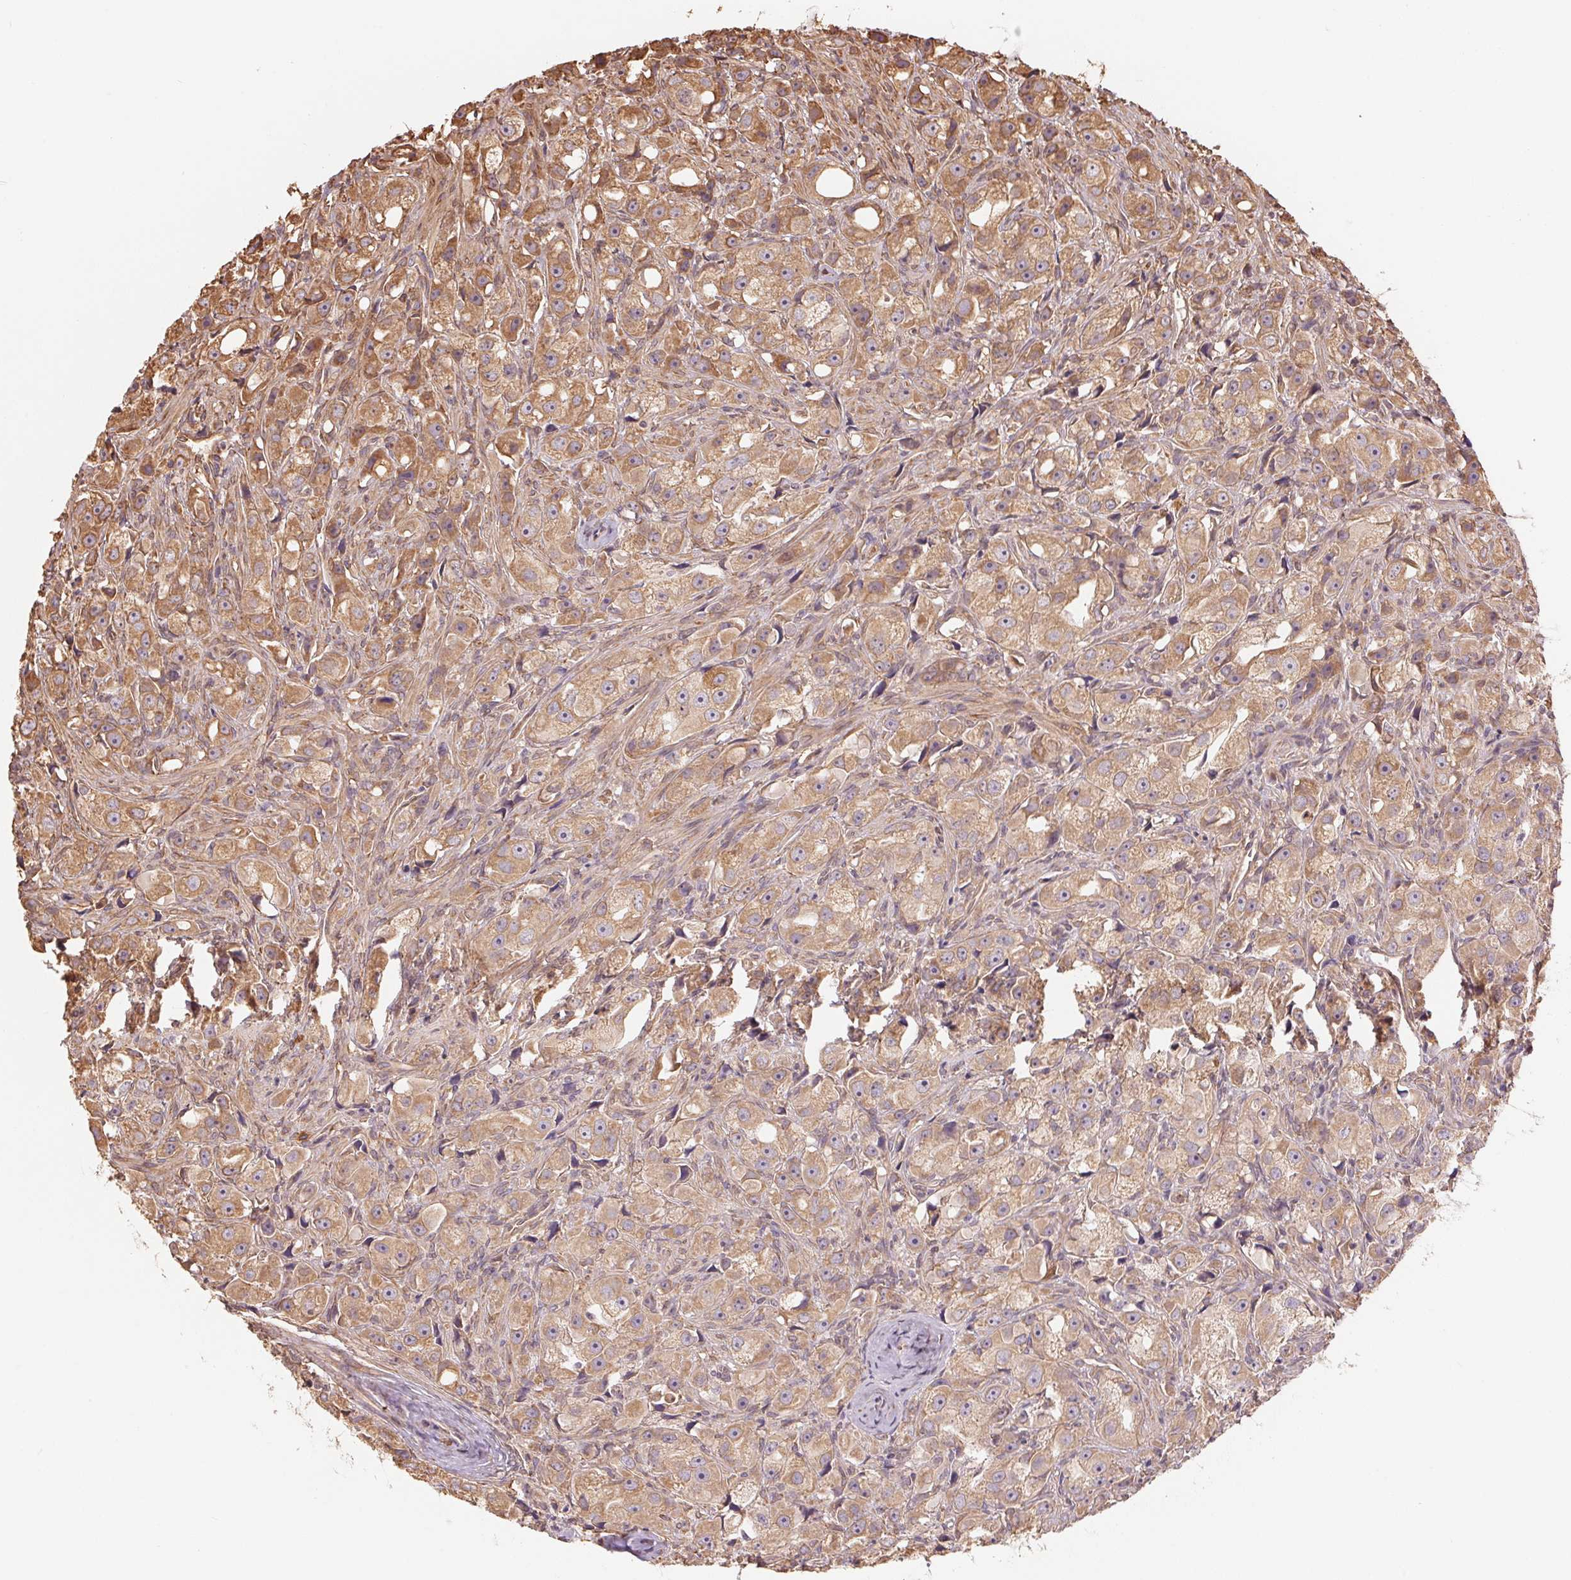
{"staining": {"intensity": "moderate", "quantity": ">75%", "location": "cytoplasmic/membranous"}, "tissue": "prostate cancer", "cell_type": "Tumor cells", "image_type": "cancer", "snomed": [{"axis": "morphology", "description": "Adenocarcinoma, High grade"}, {"axis": "topography", "description": "Prostate"}], "caption": "Immunohistochemical staining of human prostate high-grade adenocarcinoma shows medium levels of moderate cytoplasmic/membranous protein expression in about >75% of tumor cells.", "gene": "C6orf163", "patient": {"sex": "male", "age": 75}}